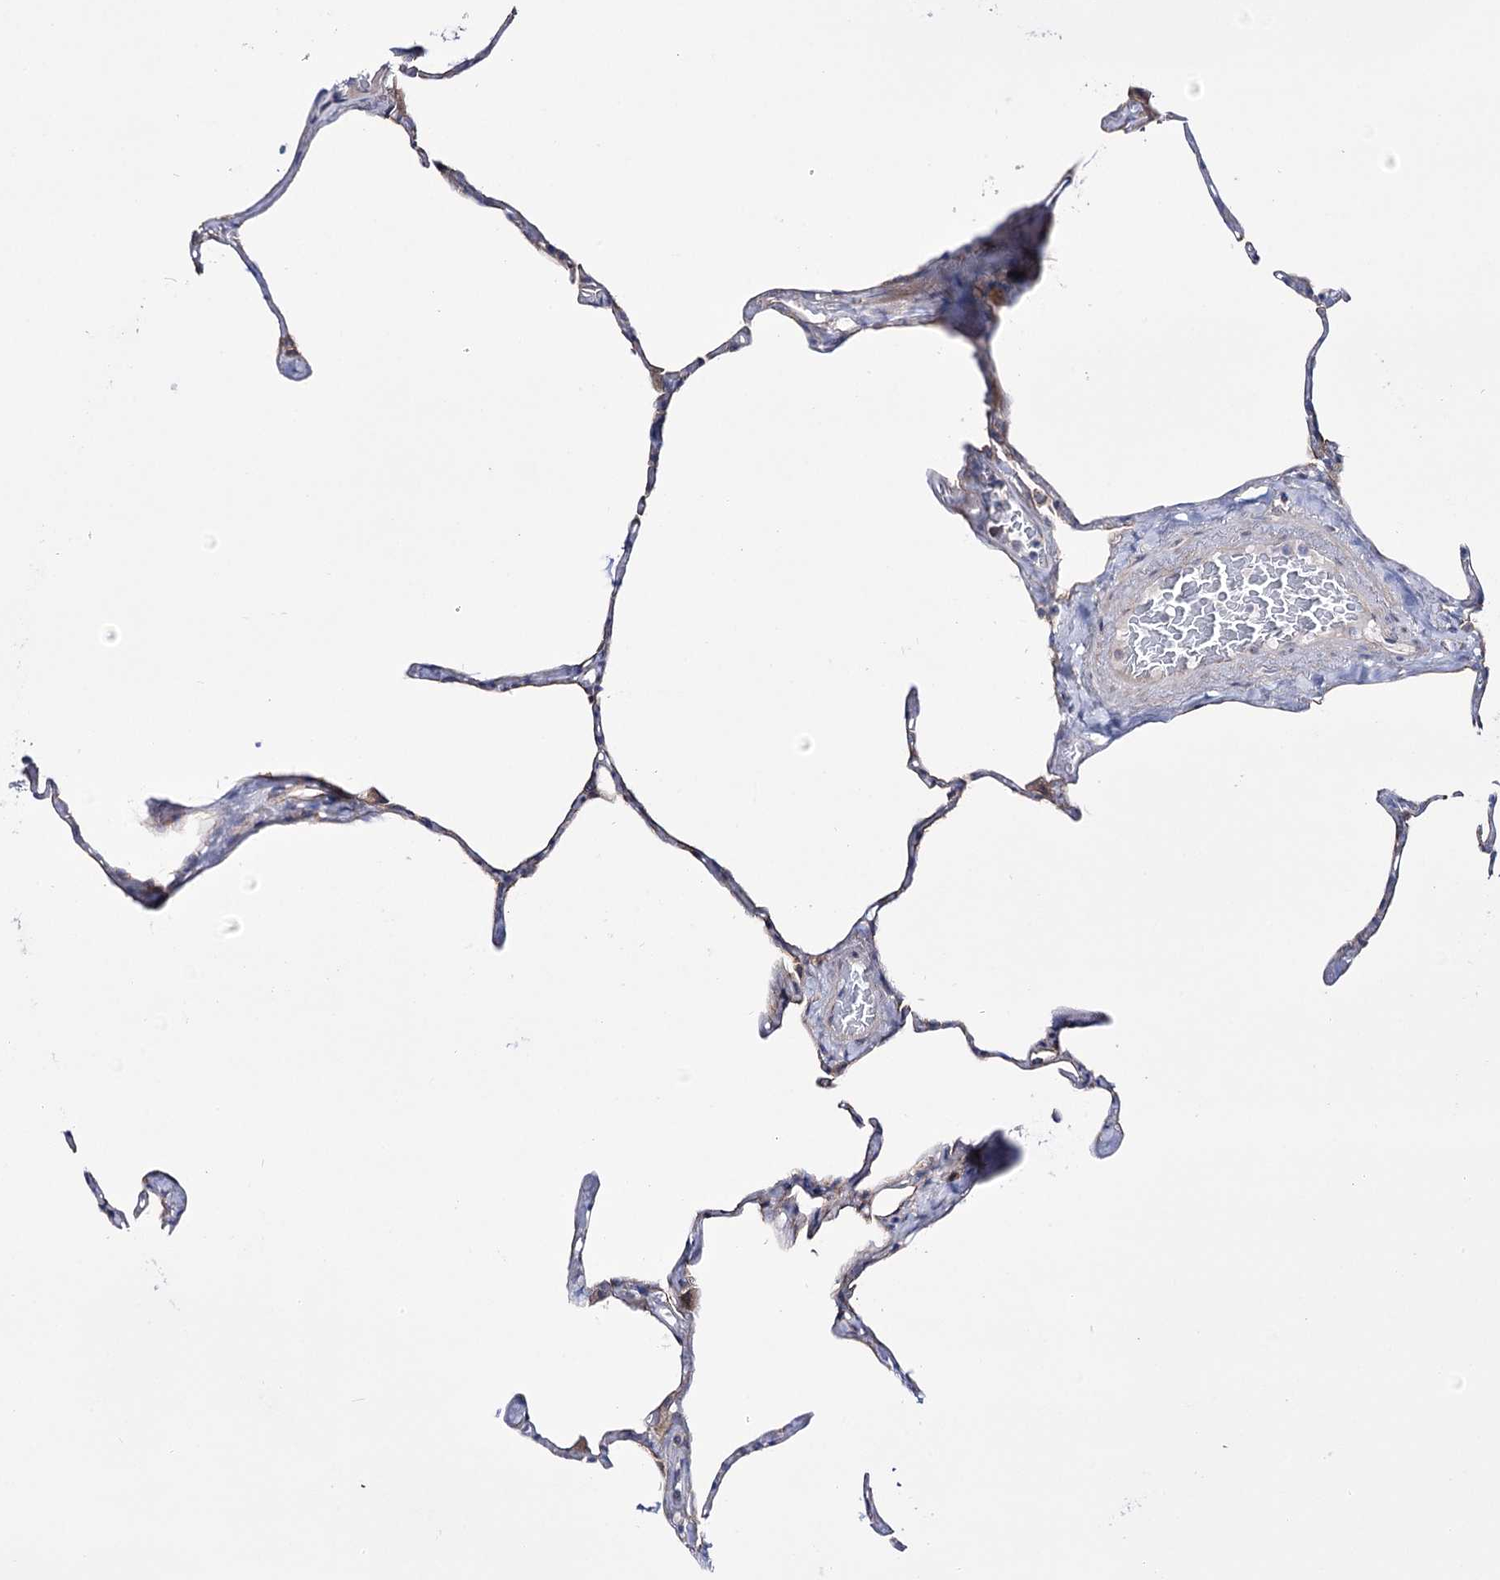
{"staining": {"intensity": "weak", "quantity": "<25%", "location": "cytoplasmic/membranous"}, "tissue": "lung", "cell_type": "Alveolar cells", "image_type": "normal", "snomed": [{"axis": "morphology", "description": "Normal tissue, NOS"}, {"axis": "topography", "description": "Lung"}], "caption": "Immunohistochemistry (IHC) photomicrograph of normal human lung stained for a protein (brown), which shows no positivity in alveolar cells.", "gene": "METTL5", "patient": {"sex": "male", "age": 65}}